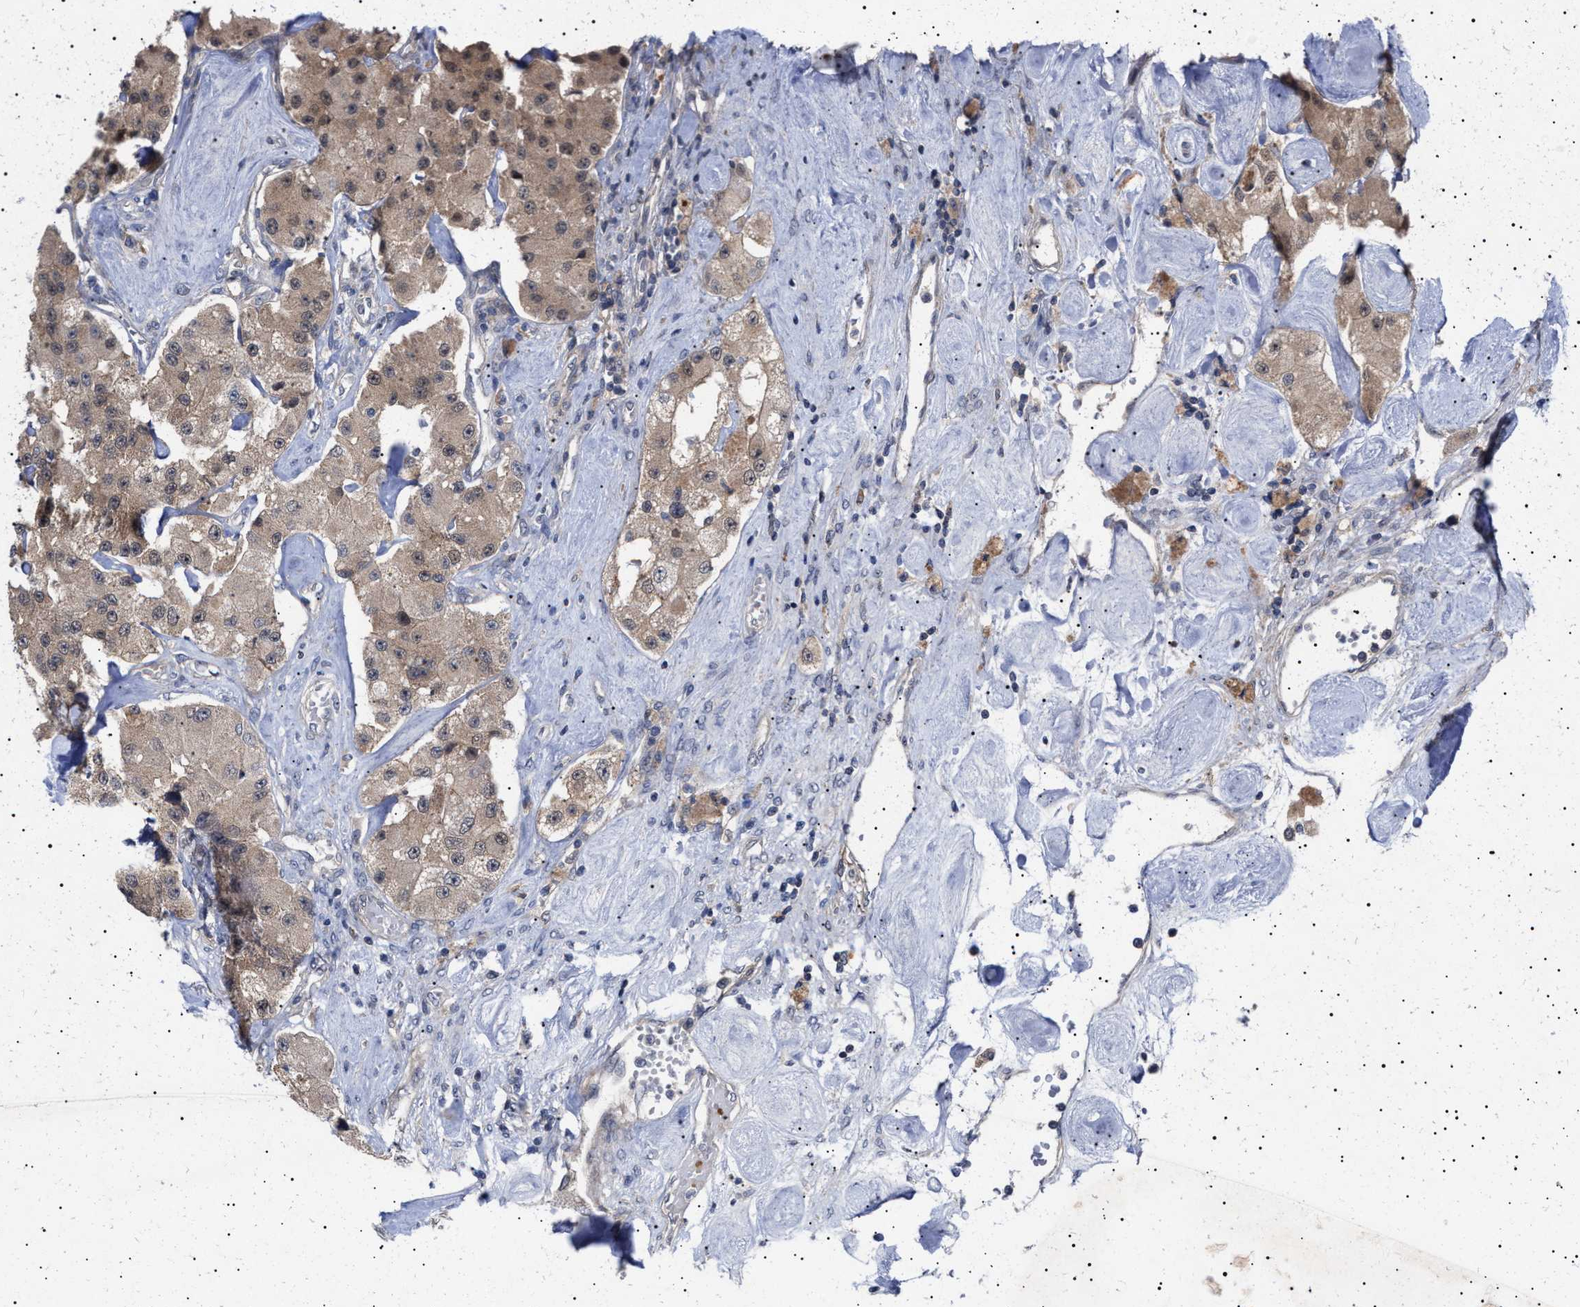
{"staining": {"intensity": "moderate", "quantity": ">75%", "location": "cytoplasmic/membranous"}, "tissue": "carcinoid", "cell_type": "Tumor cells", "image_type": "cancer", "snomed": [{"axis": "morphology", "description": "Carcinoid, malignant, NOS"}, {"axis": "topography", "description": "Pancreas"}], "caption": "IHC photomicrograph of neoplastic tissue: malignant carcinoid stained using immunohistochemistry exhibits medium levels of moderate protein expression localized specifically in the cytoplasmic/membranous of tumor cells, appearing as a cytoplasmic/membranous brown color.", "gene": "NPLOC4", "patient": {"sex": "male", "age": 41}}